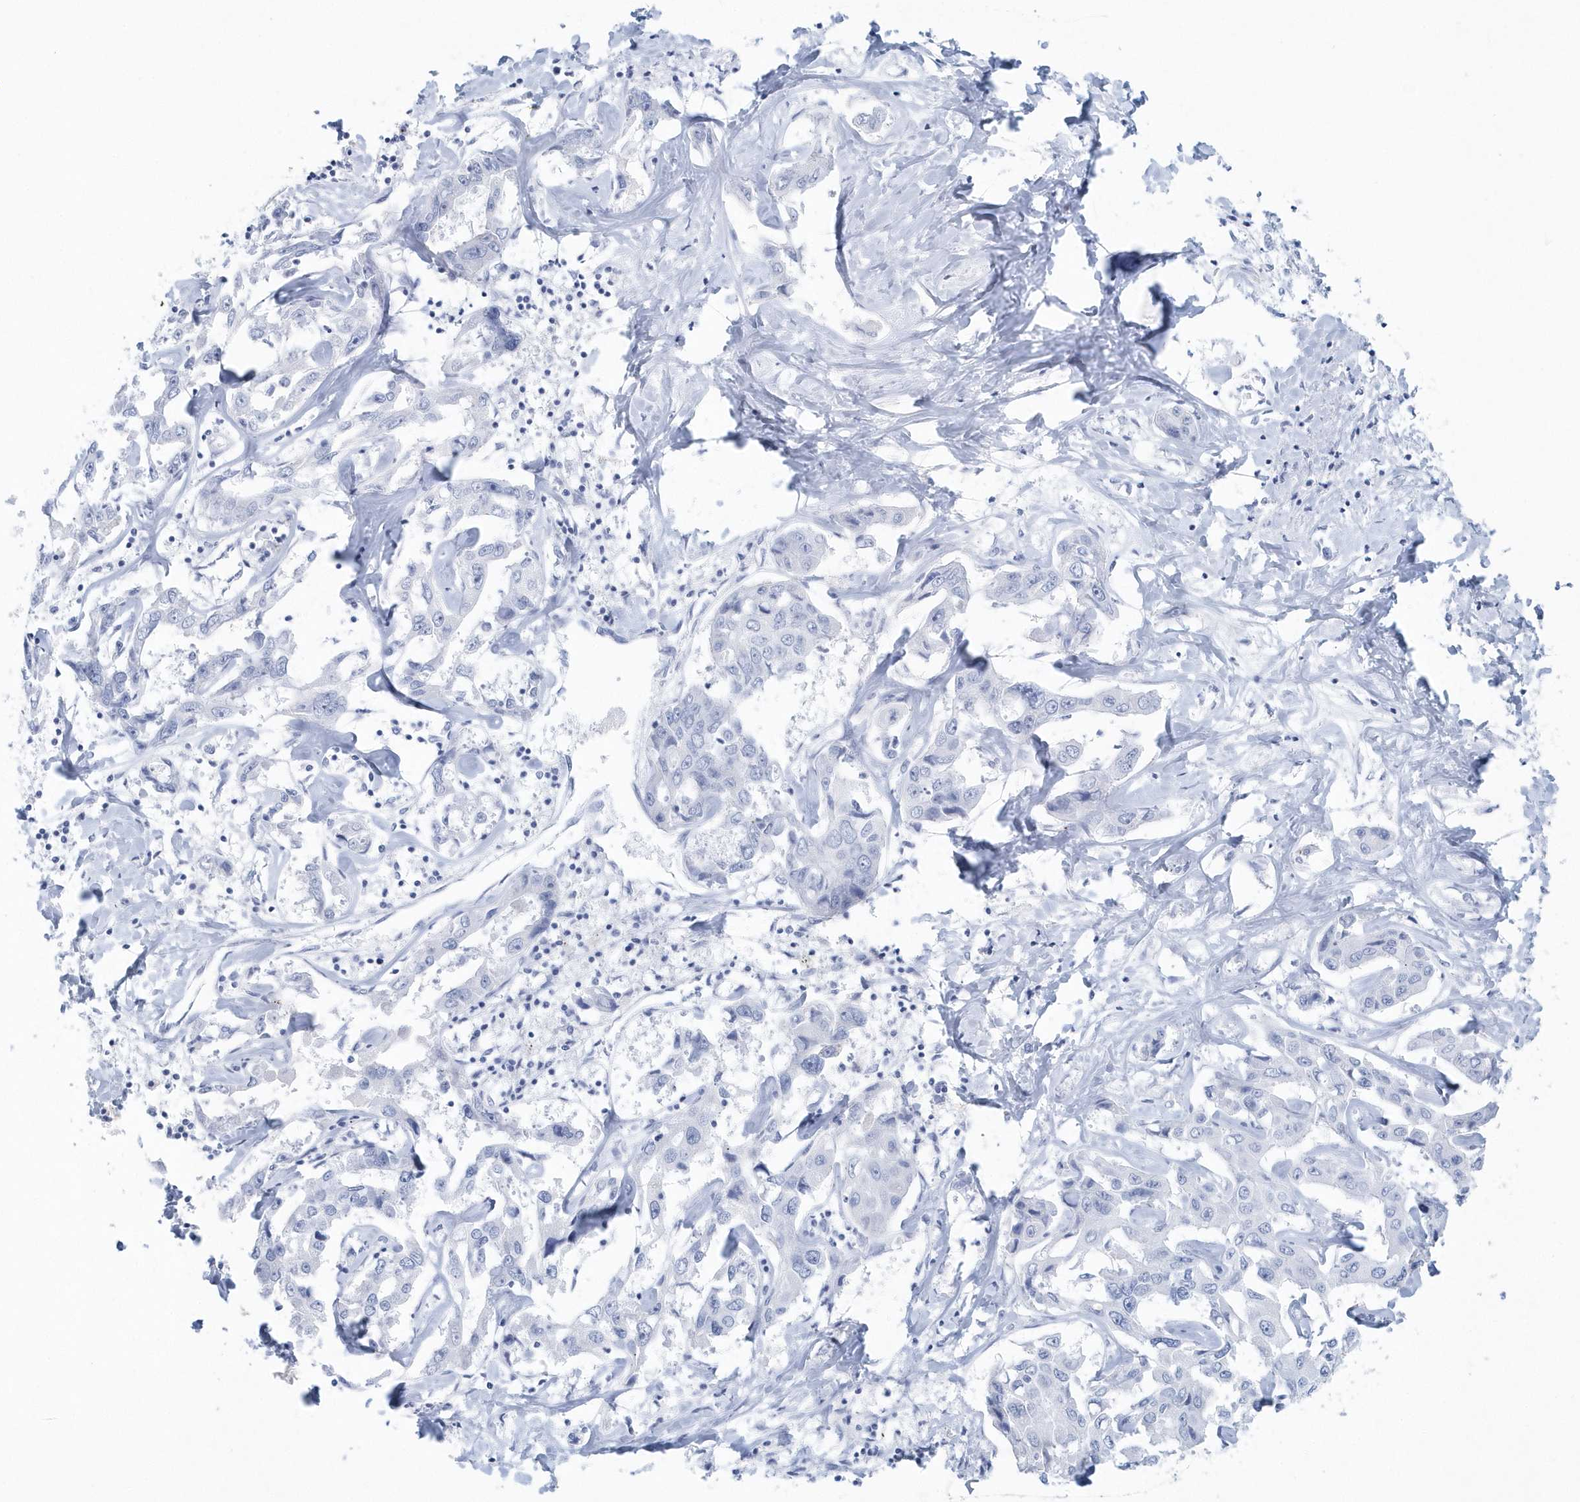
{"staining": {"intensity": "negative", "quantity": "none", "location": "none"}, "tissue": "liver cancer", "cell_type": "Tumor cells", "image_type": "cancer", "snomed": [{"axis": "morphology", "description": "Cholangiocarcinoma"}, {"axis": "topography", "description": "Liver"}], "caption": "Immunohistochemistry photomicrograph of liver cancer (cholangiocarcinoma) stained for a protein (brown), which shows no expression in tumor cells.", "gene": "PTPRO", "patient": {"sex": "male", "age": 59}}